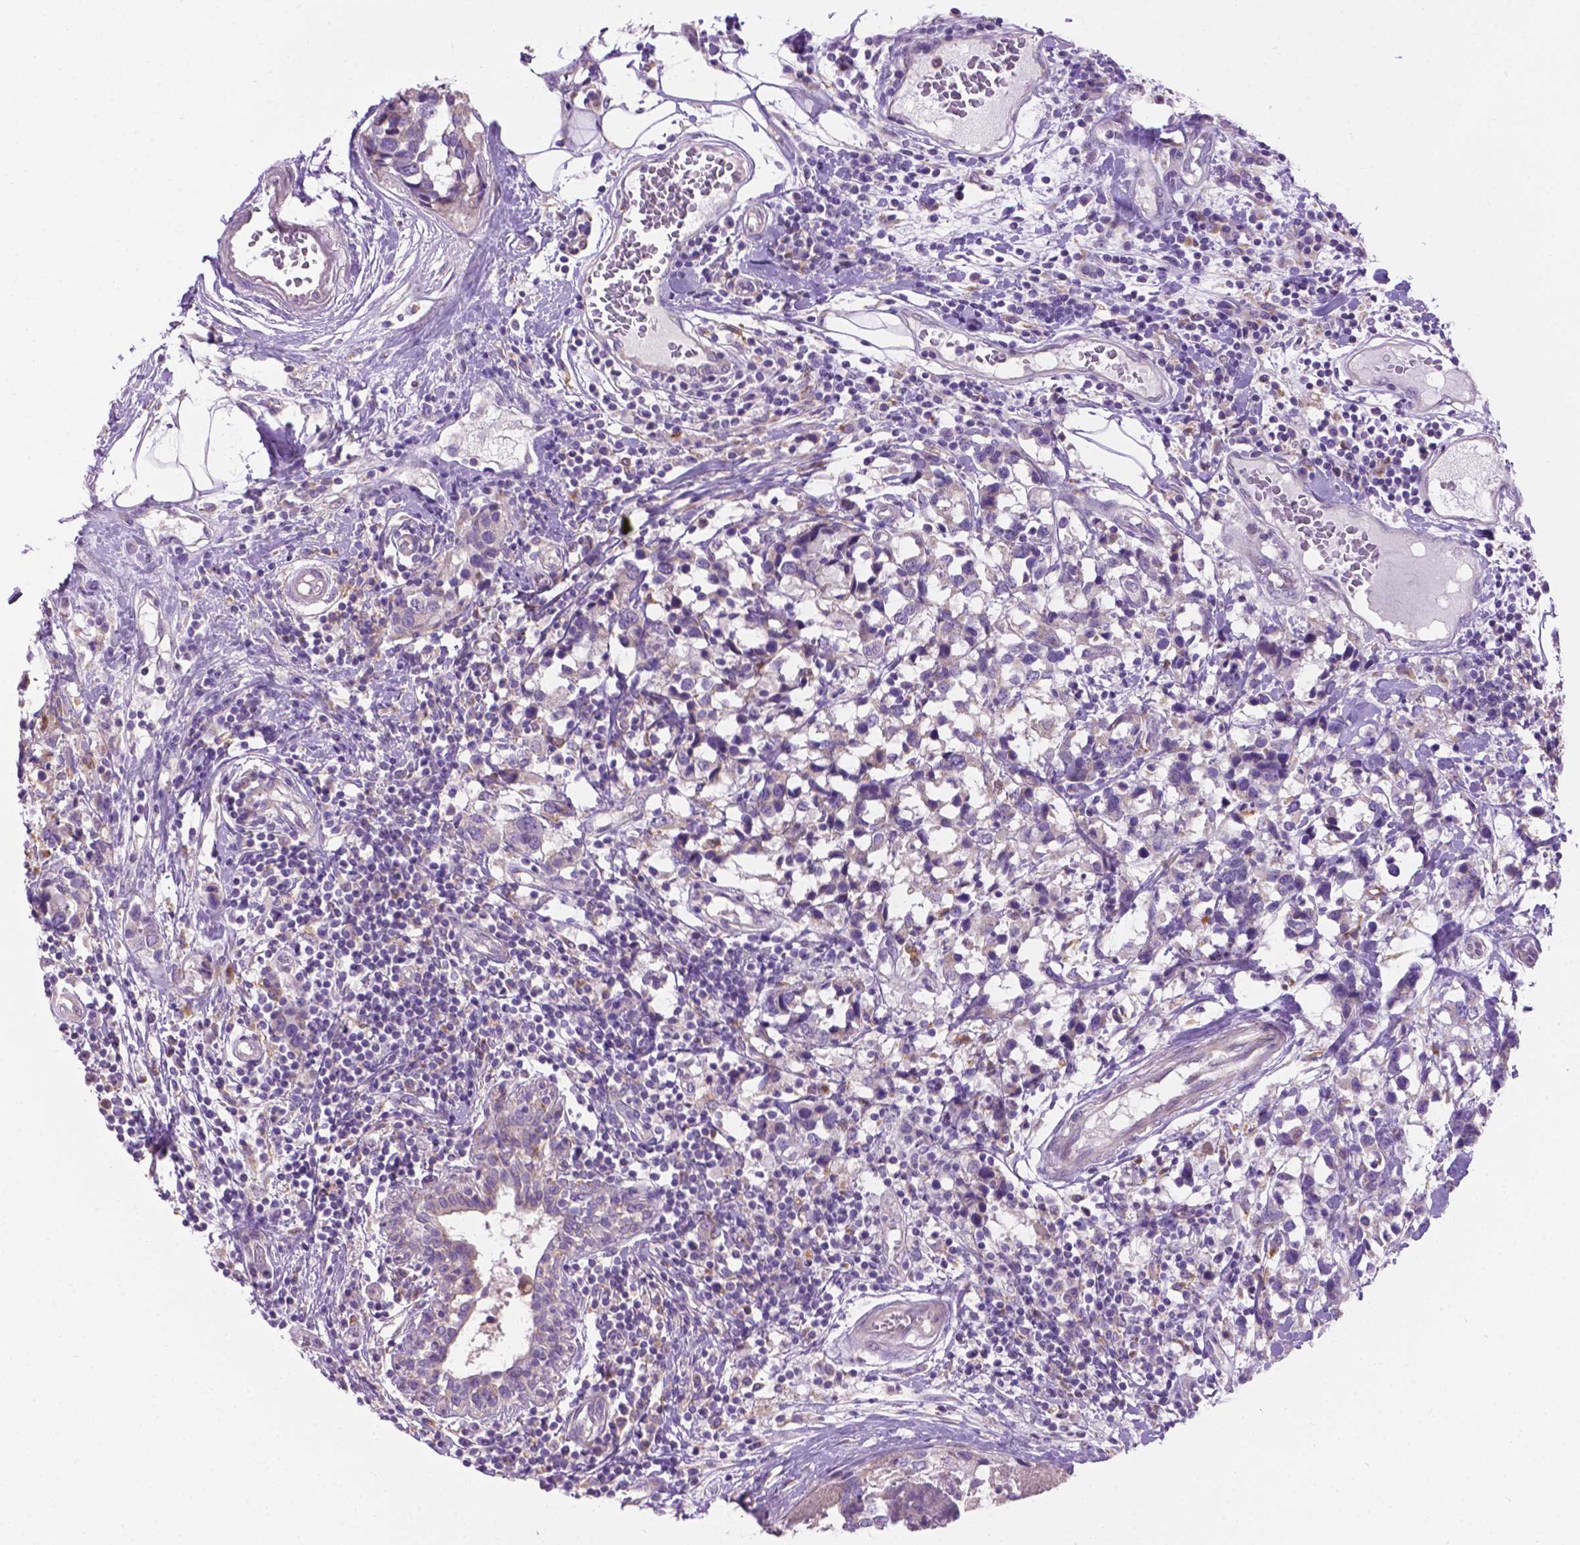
{"staining": {"intensity": "negative", "quantity": "none", "location": "none"}, "tissue": "breast cancer", "cell_type": "Tumor cells", "image_type": "cancer", "snomed": [{"axis": "morphology", "description": "Lobular carcinoma"}, {"axis": "topography", "description": "Breast"}], "caption": "The immunohistochemistry photomicrograph has no significant staining in tumor cells of breast cancer (lobular carcinoma) tissue. Brightfield microscopy of immunohistochemistry stained with DAB (3,3'-diaminobenzidine) (brown) and hematoxylin (blue), captured at high magnification.", "gene": "CDH7", "patient": {"sex": "female", "age": 59}}